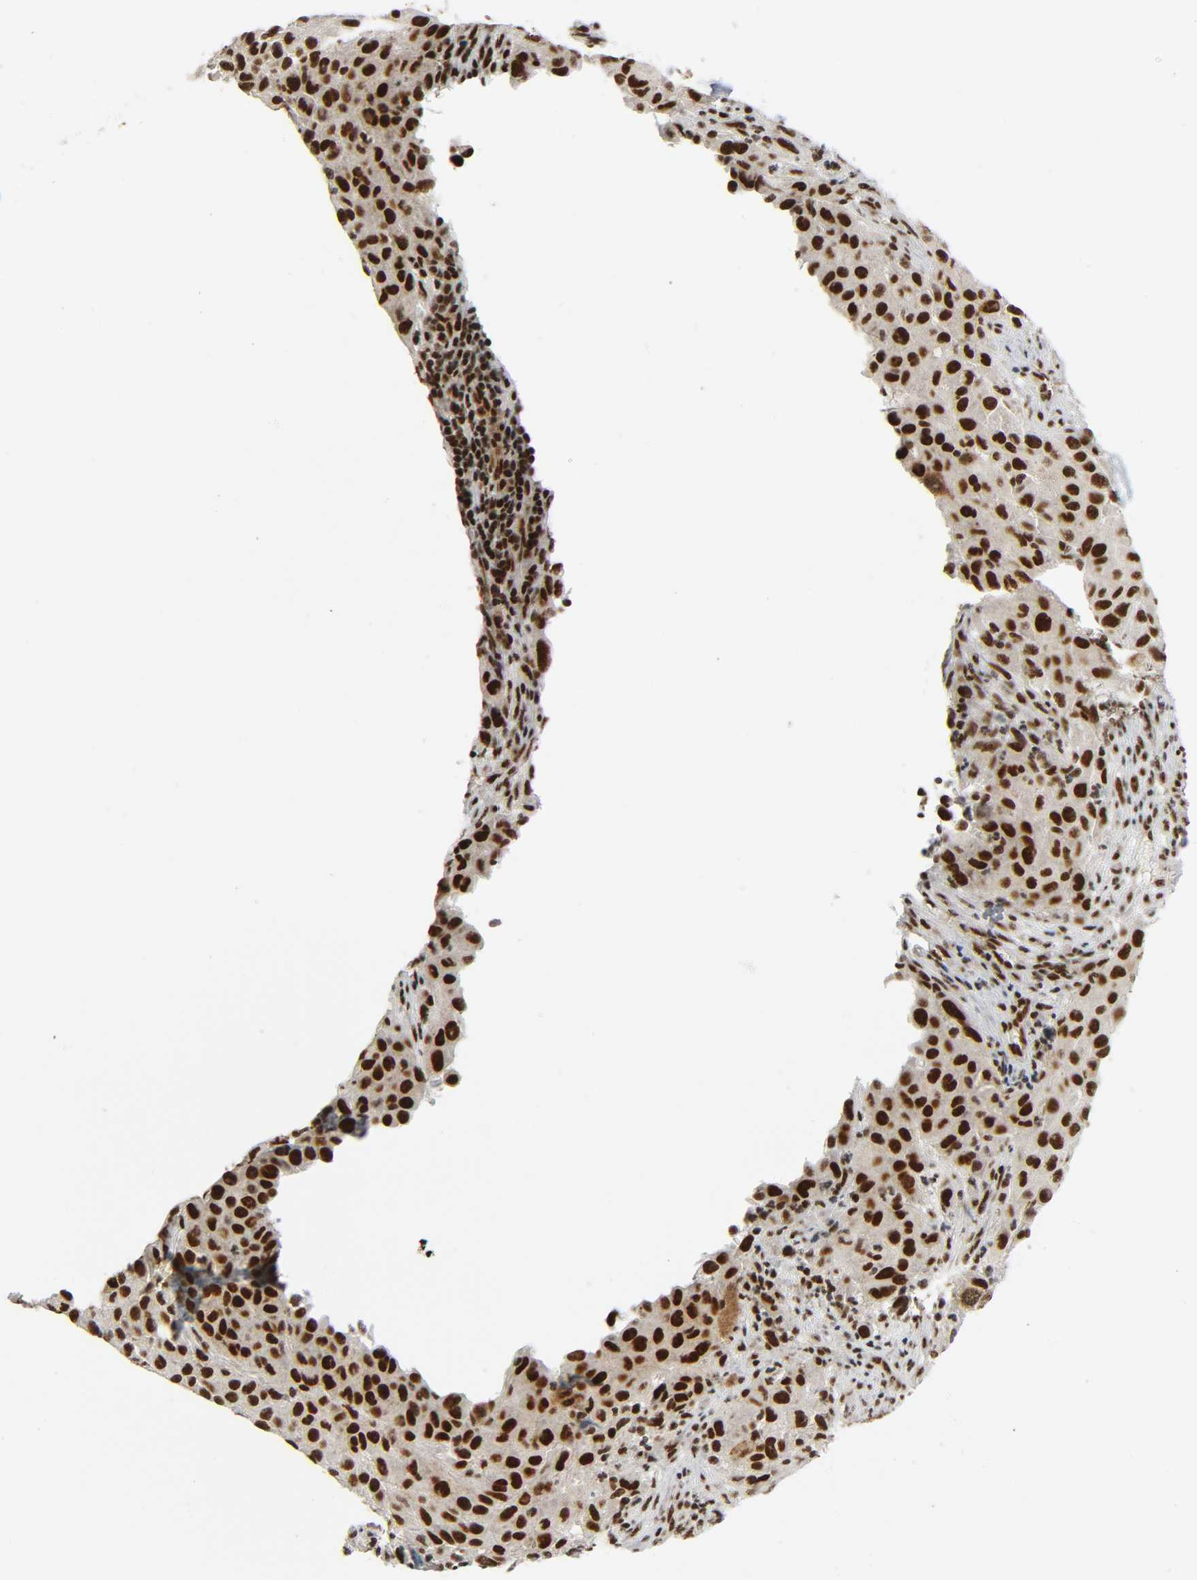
{"staining": {"intensity": "strong", "quantity": ">75%", "location": "nuclear"}, "tissue": "melanoma", "cell_type": "Tumor cells", "image_type": "cancer", "snomed": [{"axis": "morphology", "description": "Malignant melanoma, Metastatic site"}, {"axis": "topography", "description": "Lymph node"}], "caption": "This is a photomicrograph of IHC staining of melanoma, which shows strong positivity in the nuclear of tumor cells.", "gene": "CDK9", "patient": {"sex": "male", "age": 61}}